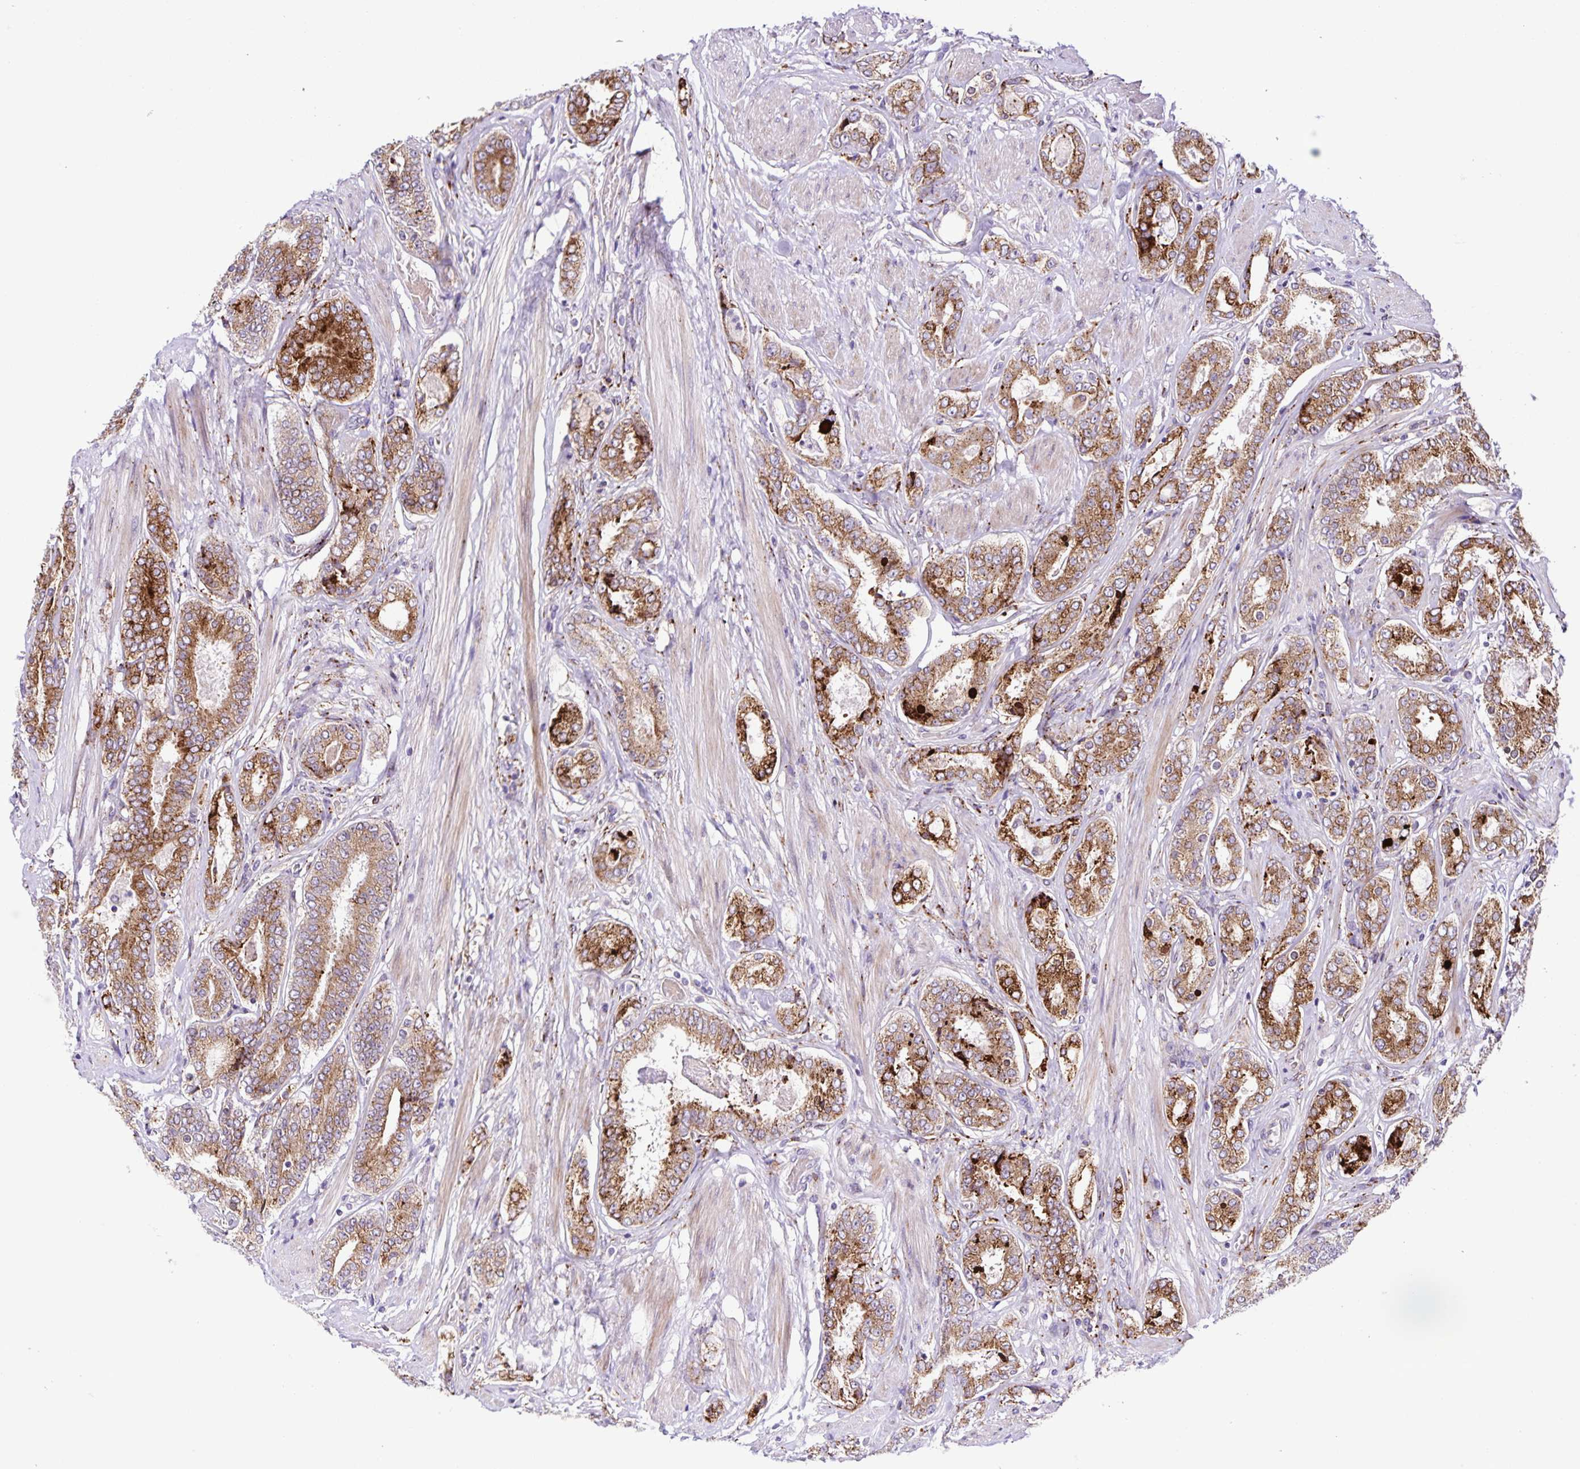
{"staining": {"intensity": "moderate", "quantity": ">75%", "location": "cytoplasmic/membranous"}, "tissue": "prostate cancer", "cell_type": "Tumor cells", "image_type": "cancer", "snomed": [{"axis": "morphology", "description": "Adenocarcinoma, High grade"}, {"axis": "topography", "description": "Prostate"}], "caption": "Immunohistochemistry (IHC) image of neoplastic tissue: prostate cancer (adenocarcinoma (high-grade)) stained using IHC displays medium levels of moderate protein expression localized specifically in the cytoplasmic/membranous of tumor cells, appearing as a cytoplasmic/membranous brown color.", "gene": "OSBPL5", "patient": {"sex": "male", "age": 63}}